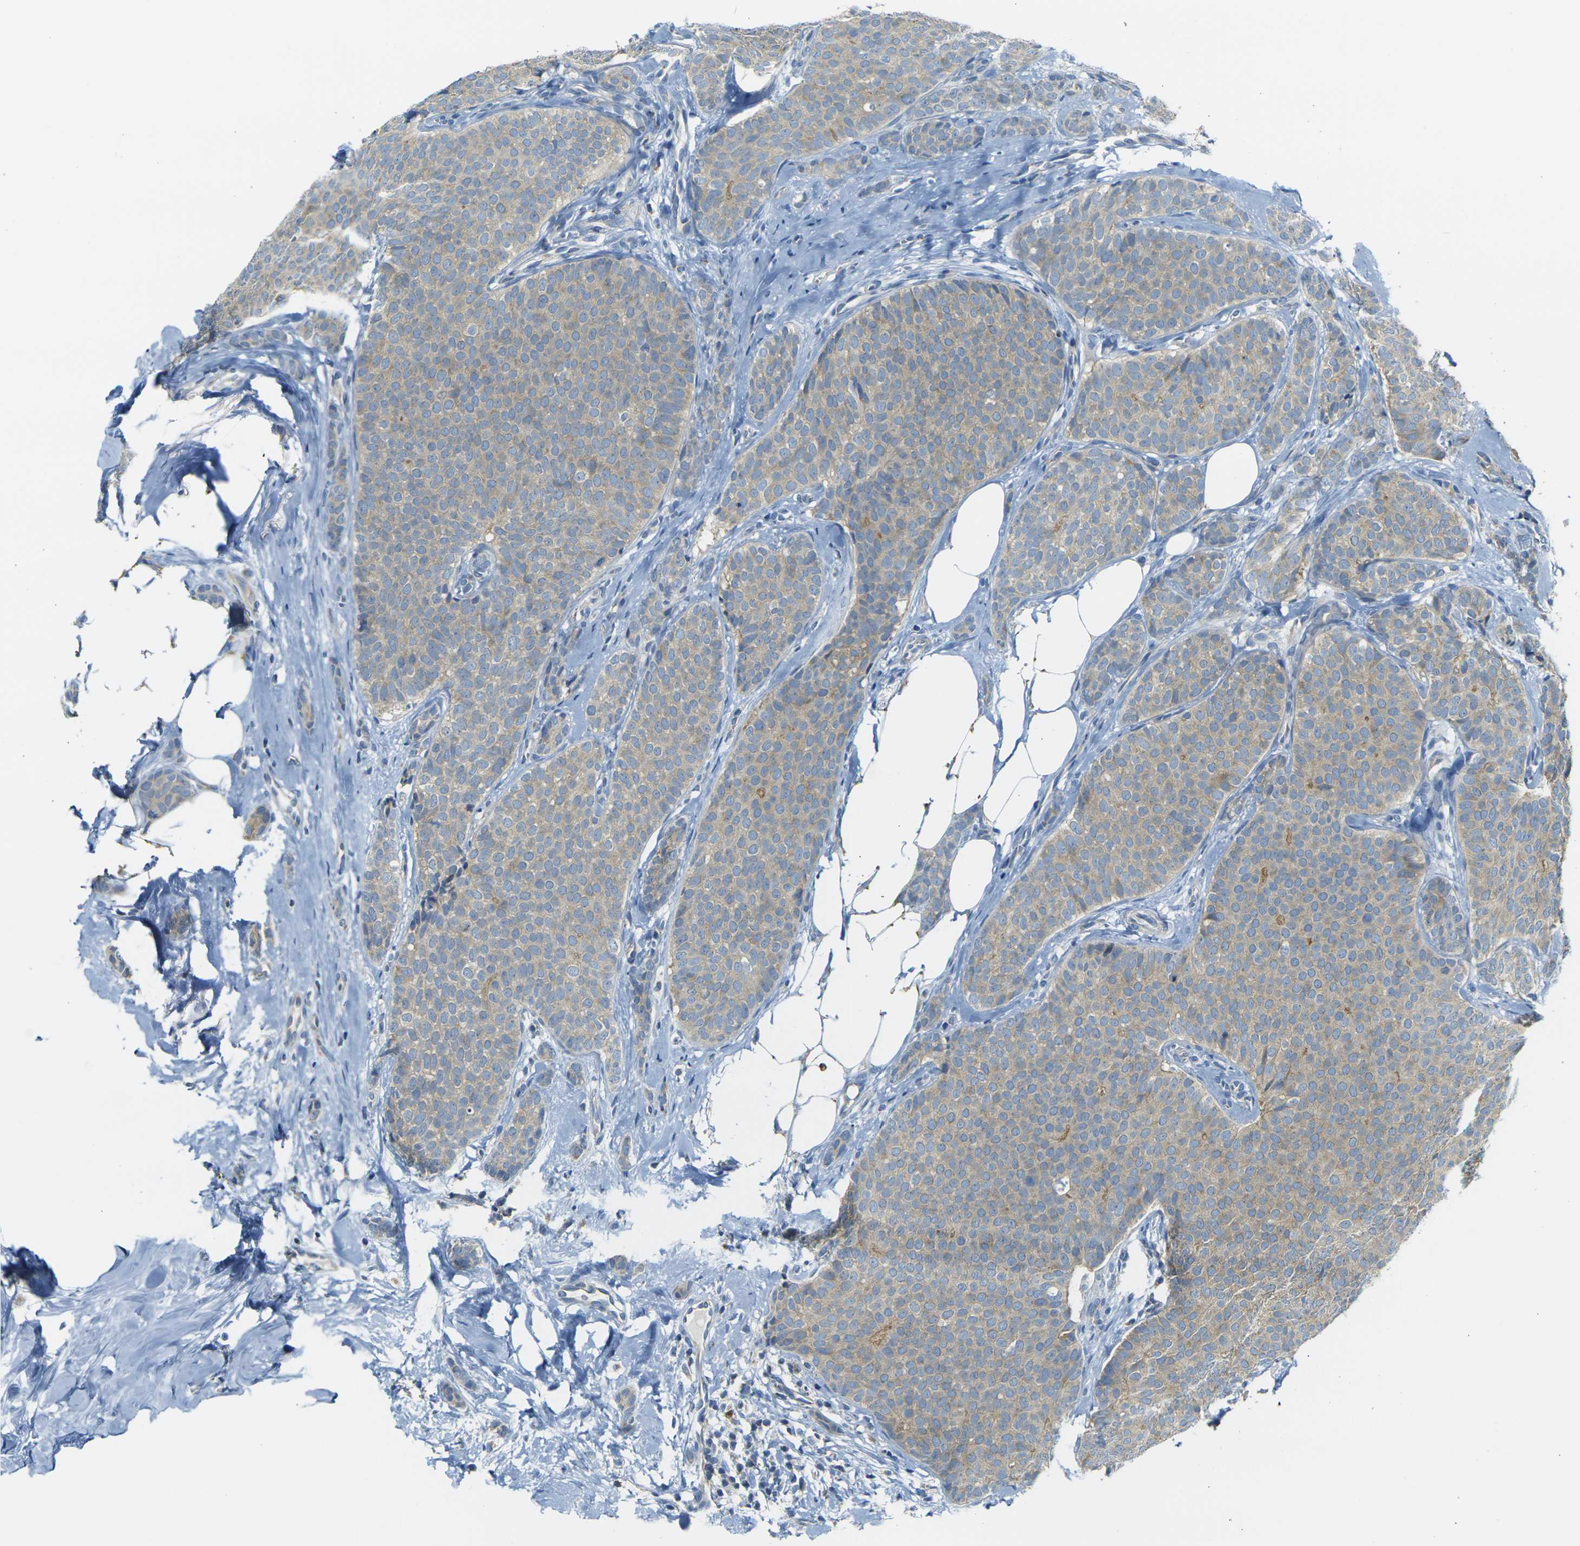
{"staining": {"intensity": "weak", "quantity": ">75%", "location": "cytoplasmic/membranous"}, "tissue": "breast cancer", "cell_type": "Tumor cells", "image_type": "cancer", "snomed": [{"axis": "morphology", "description": "Lobular carcinoma"}, {"axis": "topography", "description": "Skin"}, {"axis": "topography", "description": "Breast"}], "caption": "A brown stain labels weak cytoplasmic/membranous staining of a protein in human lobular carcinoma (breast) tumor cells.", "gene": "PARD6B", "patient": {"sex": "female", "age": 46}}